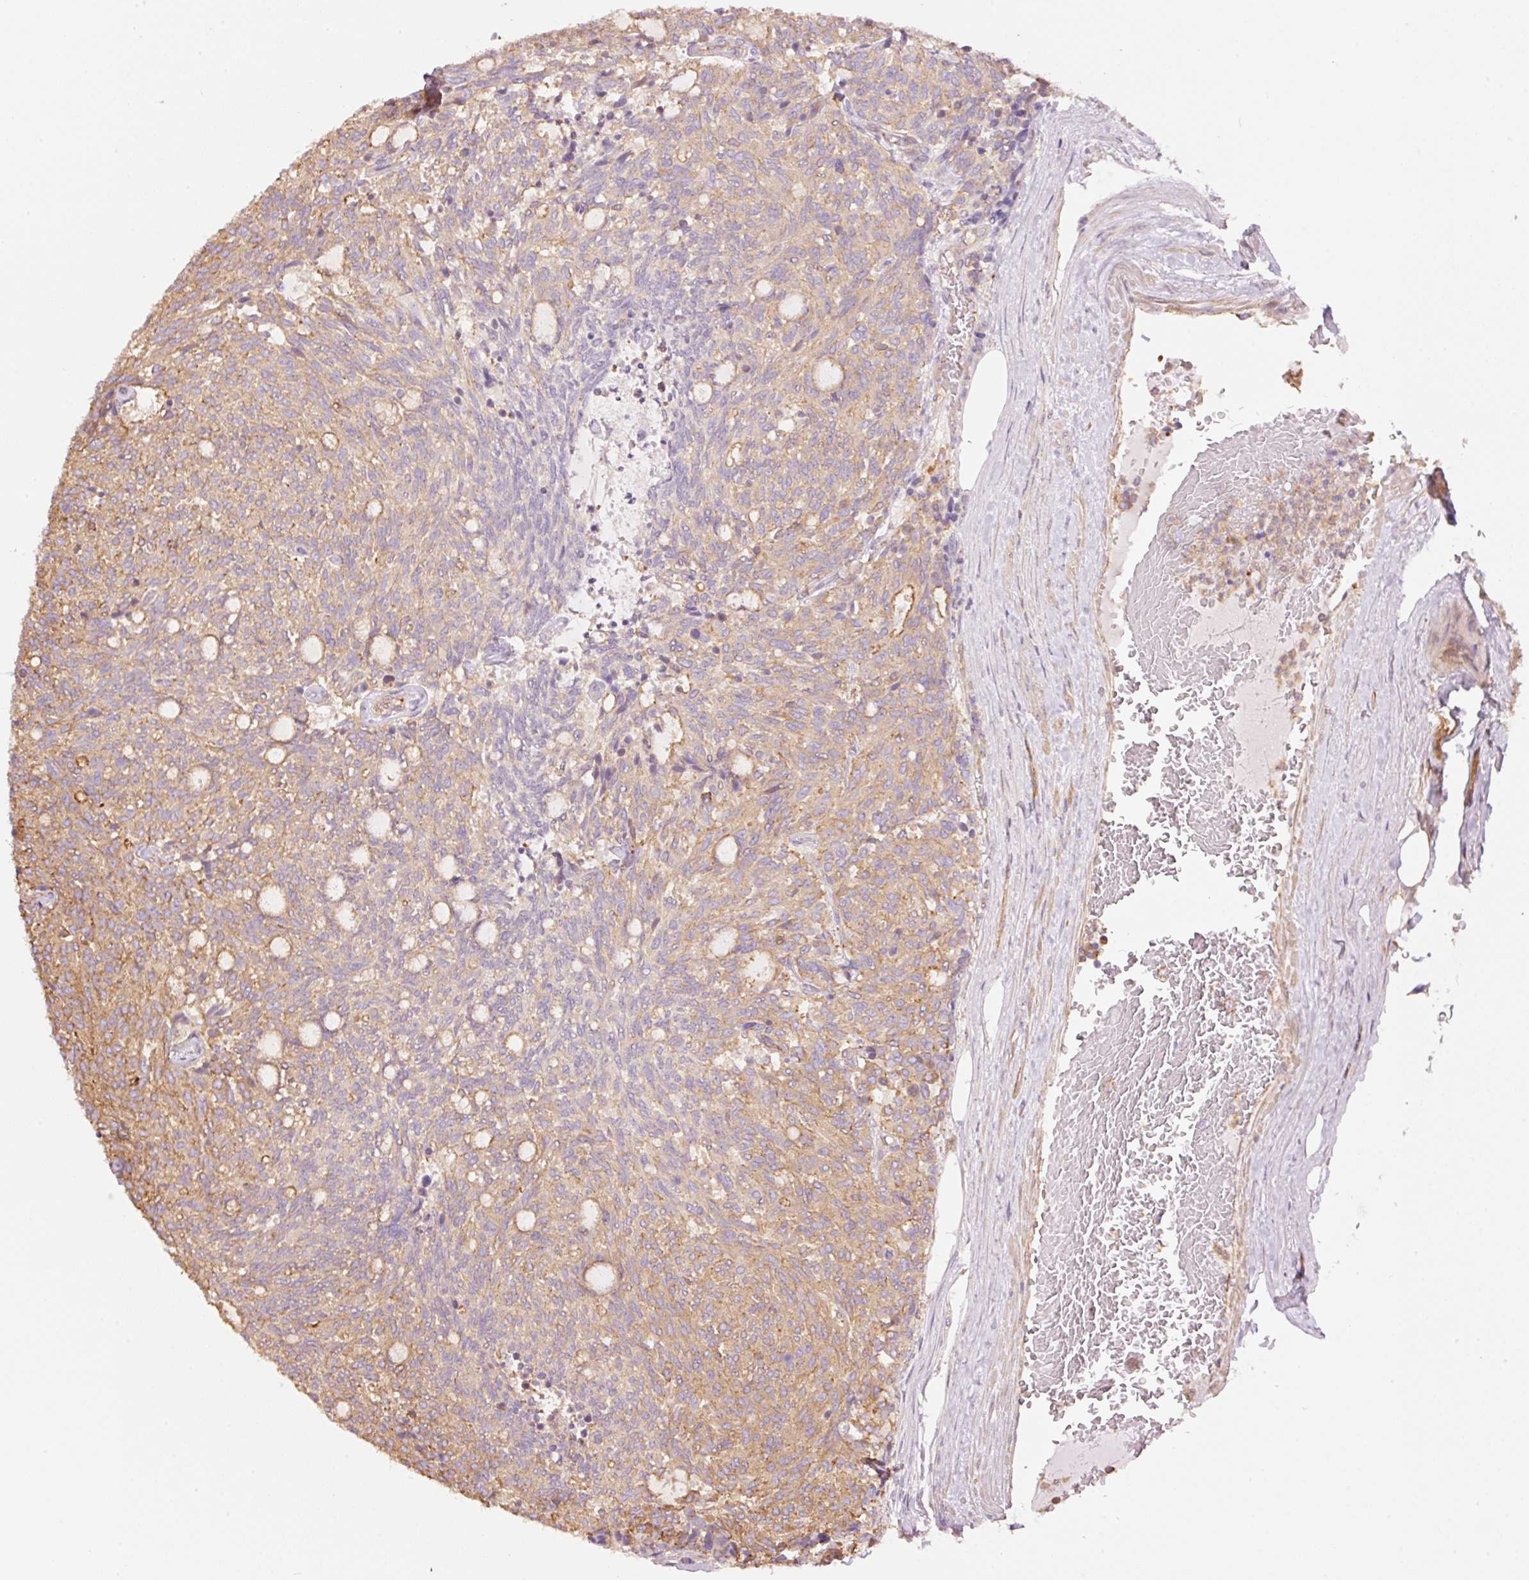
{"staining": {"intensity": "weak", "quantity": "25%-75%", "location": "cytoplasmic/membranous"}, "tissue": "carcinoid", "cell_type": "Tumor cells", "image_type": "cancer", "snomed": [{"axis": "morphology", "description": "Carcinoid, malignant, NOS"}, {"axis": "topography", "description": "Pancreas"}], "caption": "Immunohistochemistry micrograph of human carcinoid stained for a protein (brown), which demonstrates low levels of weak cytoplasmic/membranous staining in about 25%-75% of tumor cells.", "gene": "PPP1R1B", "patient": {"sex": "female", "age": 54}}